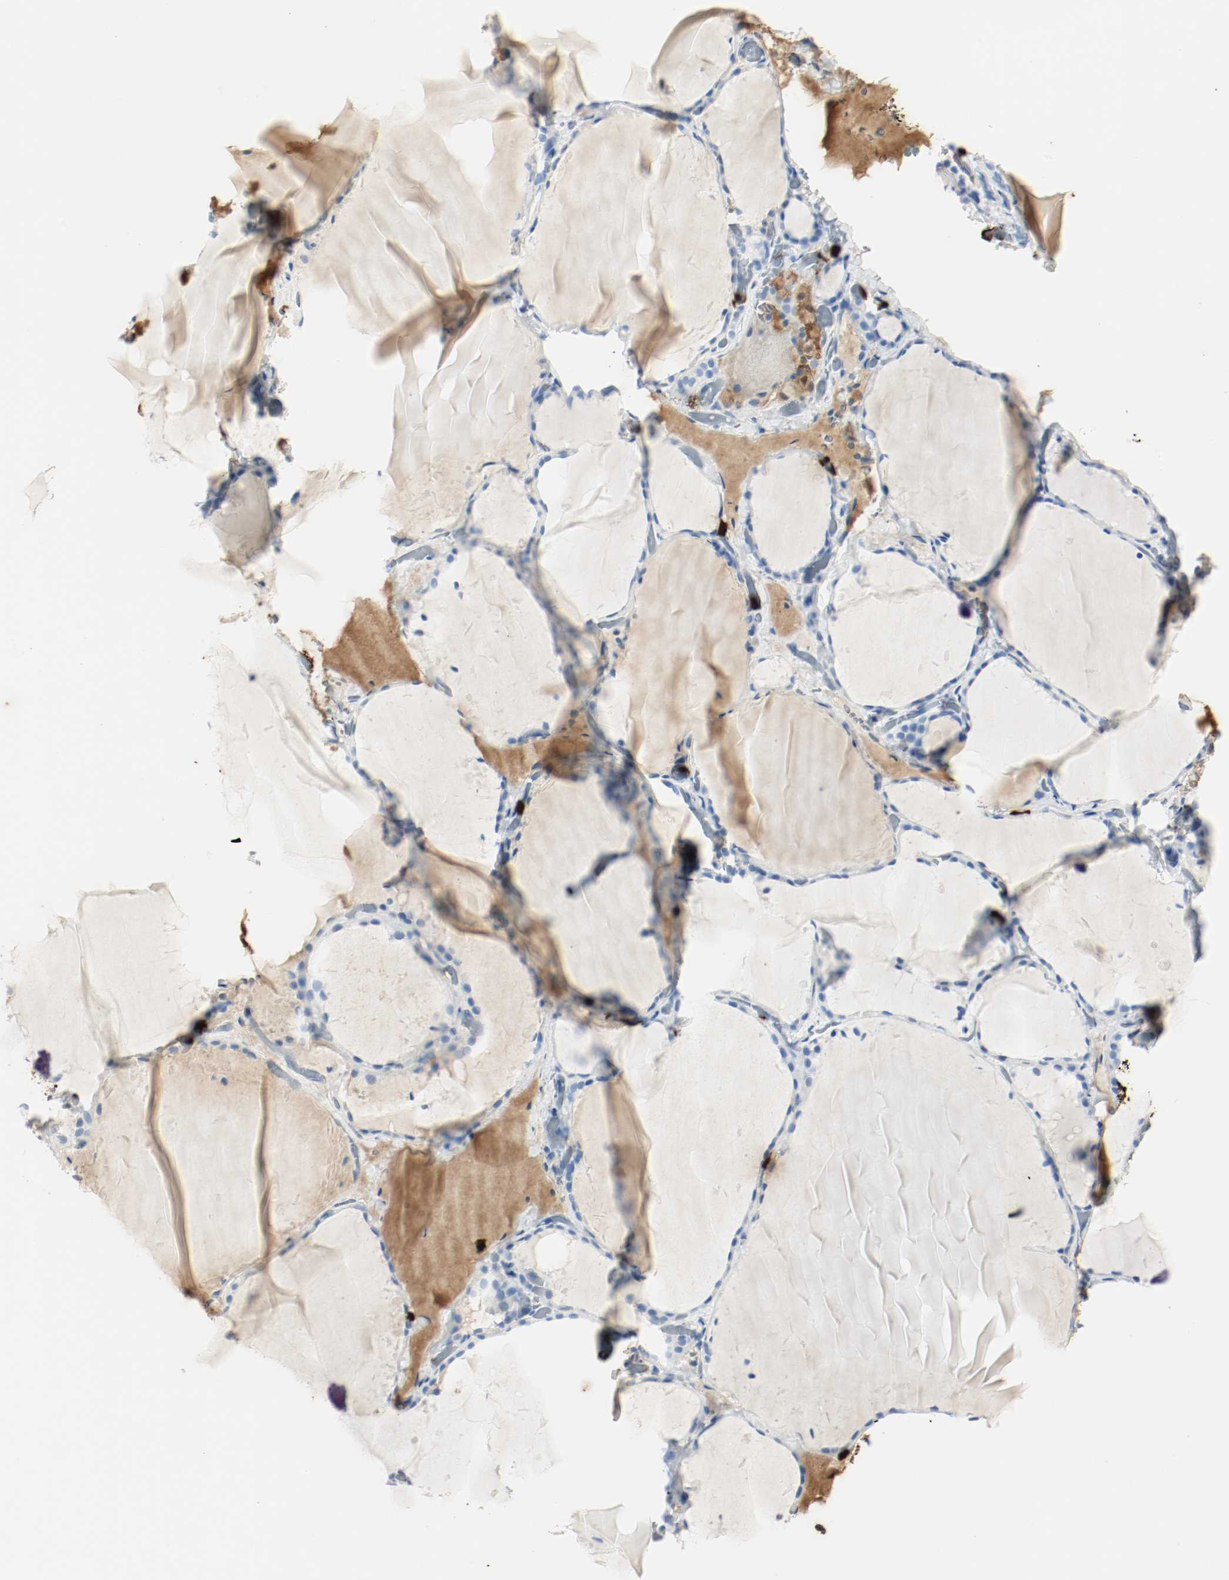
{"staining": {"intensity": "negative", "quantity": "none", "location": "none"}, "tissue": "thyroid gland", "cell_type": "Glandular cells", "image_type": "normal", "snomed": [{"axis": "morphology", "description": "Normal tissue, NOS"}, {"axis": "topography", "description": "Thyroid gland"}], "caption": "This is an immunohistochemistry micrograph of unremarkable thyroid gland. There is no positivity in glandular cells.", "gene": "S100A9", "patient": {"sex": "female", "age": 22}}